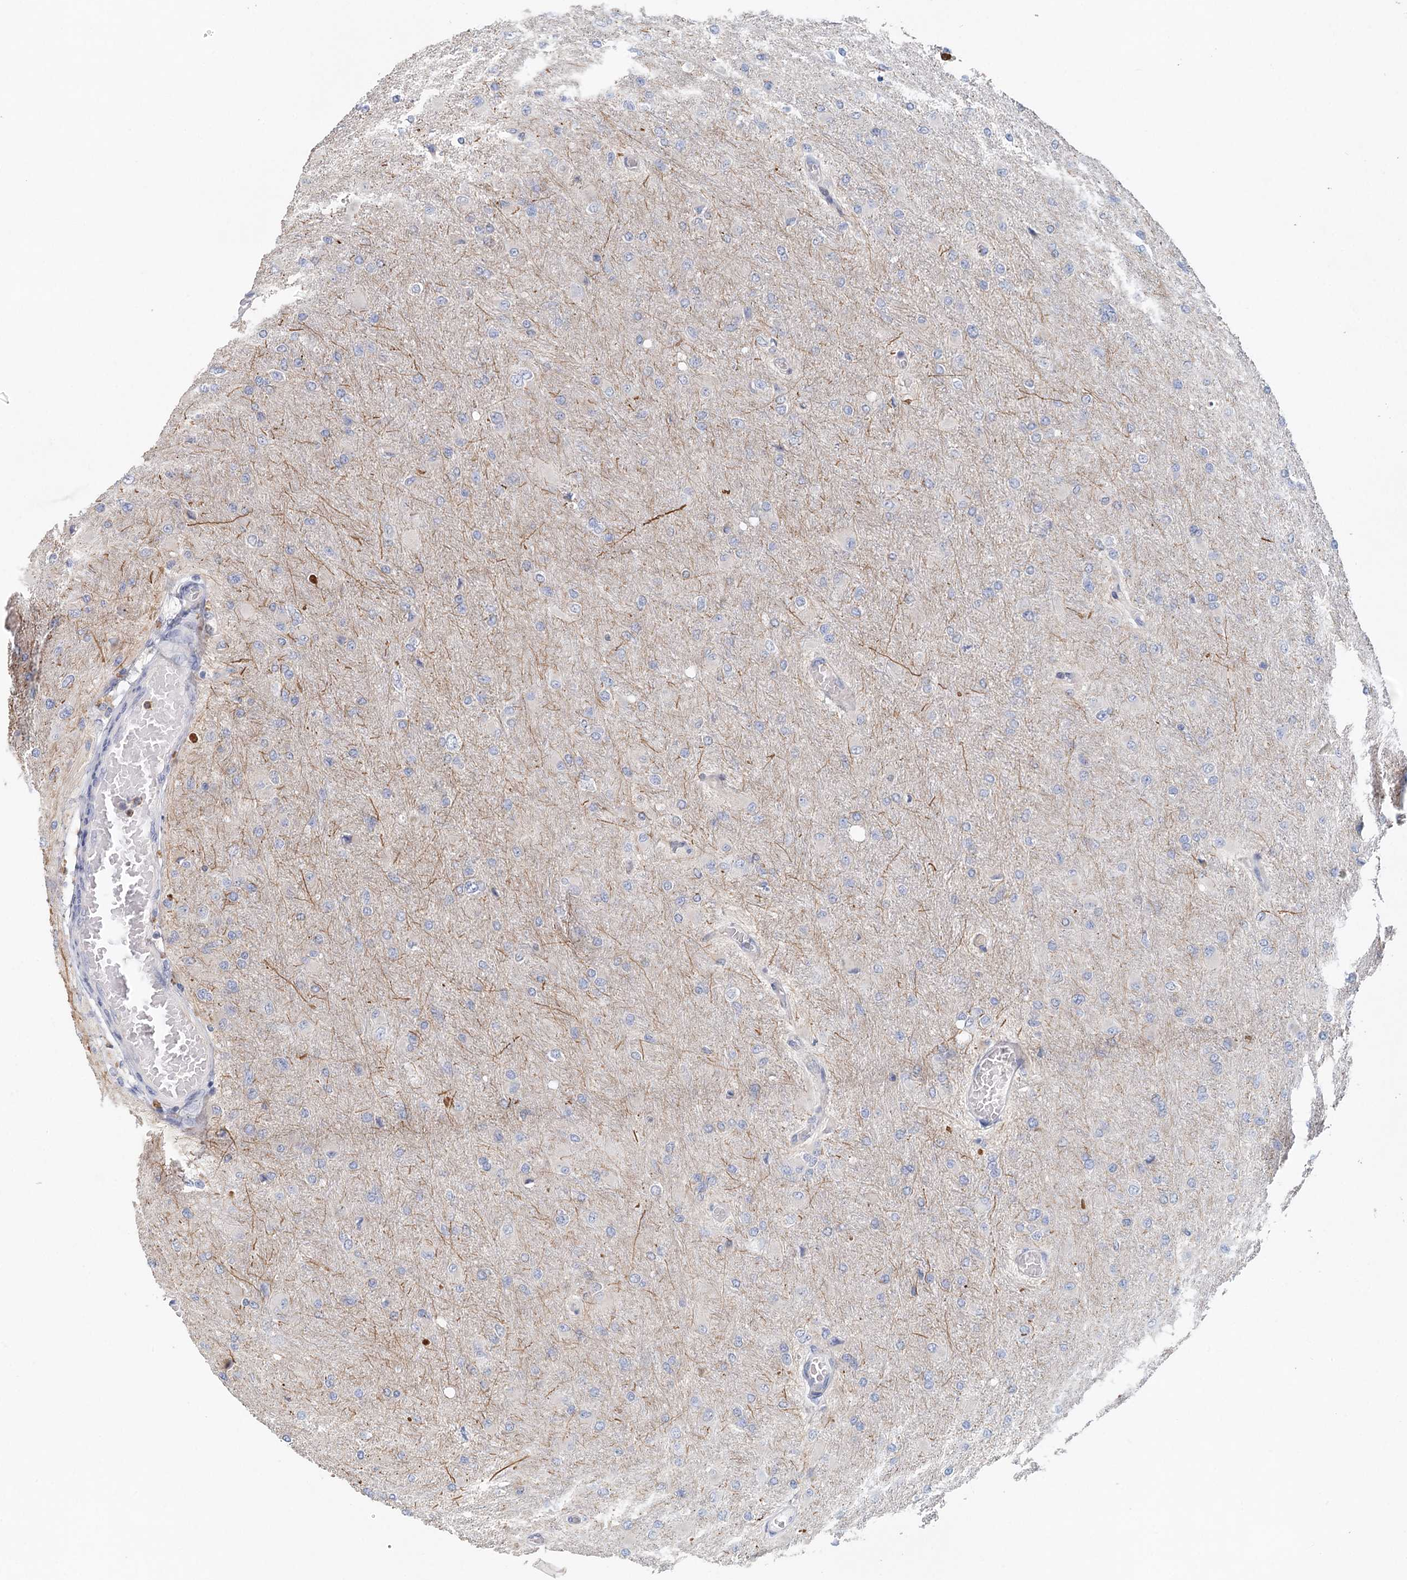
{"staining": {"intensity": "negative", "quantity": "none", "location": "none"}, "tissue": "glioma", "cell_type": "Tumor cells", "image_type": "cancer", "snomed": [{"axis": "morphology", "description": "Glioma, malignant, High grade"}, {"axis": "topography", "description": "Cerebral cortex"}], "caption": "Tumor cells show no significant protein positivity in glioma.", "gene": "MYL6B", "patient": {"sex": "female", "age": 36}}